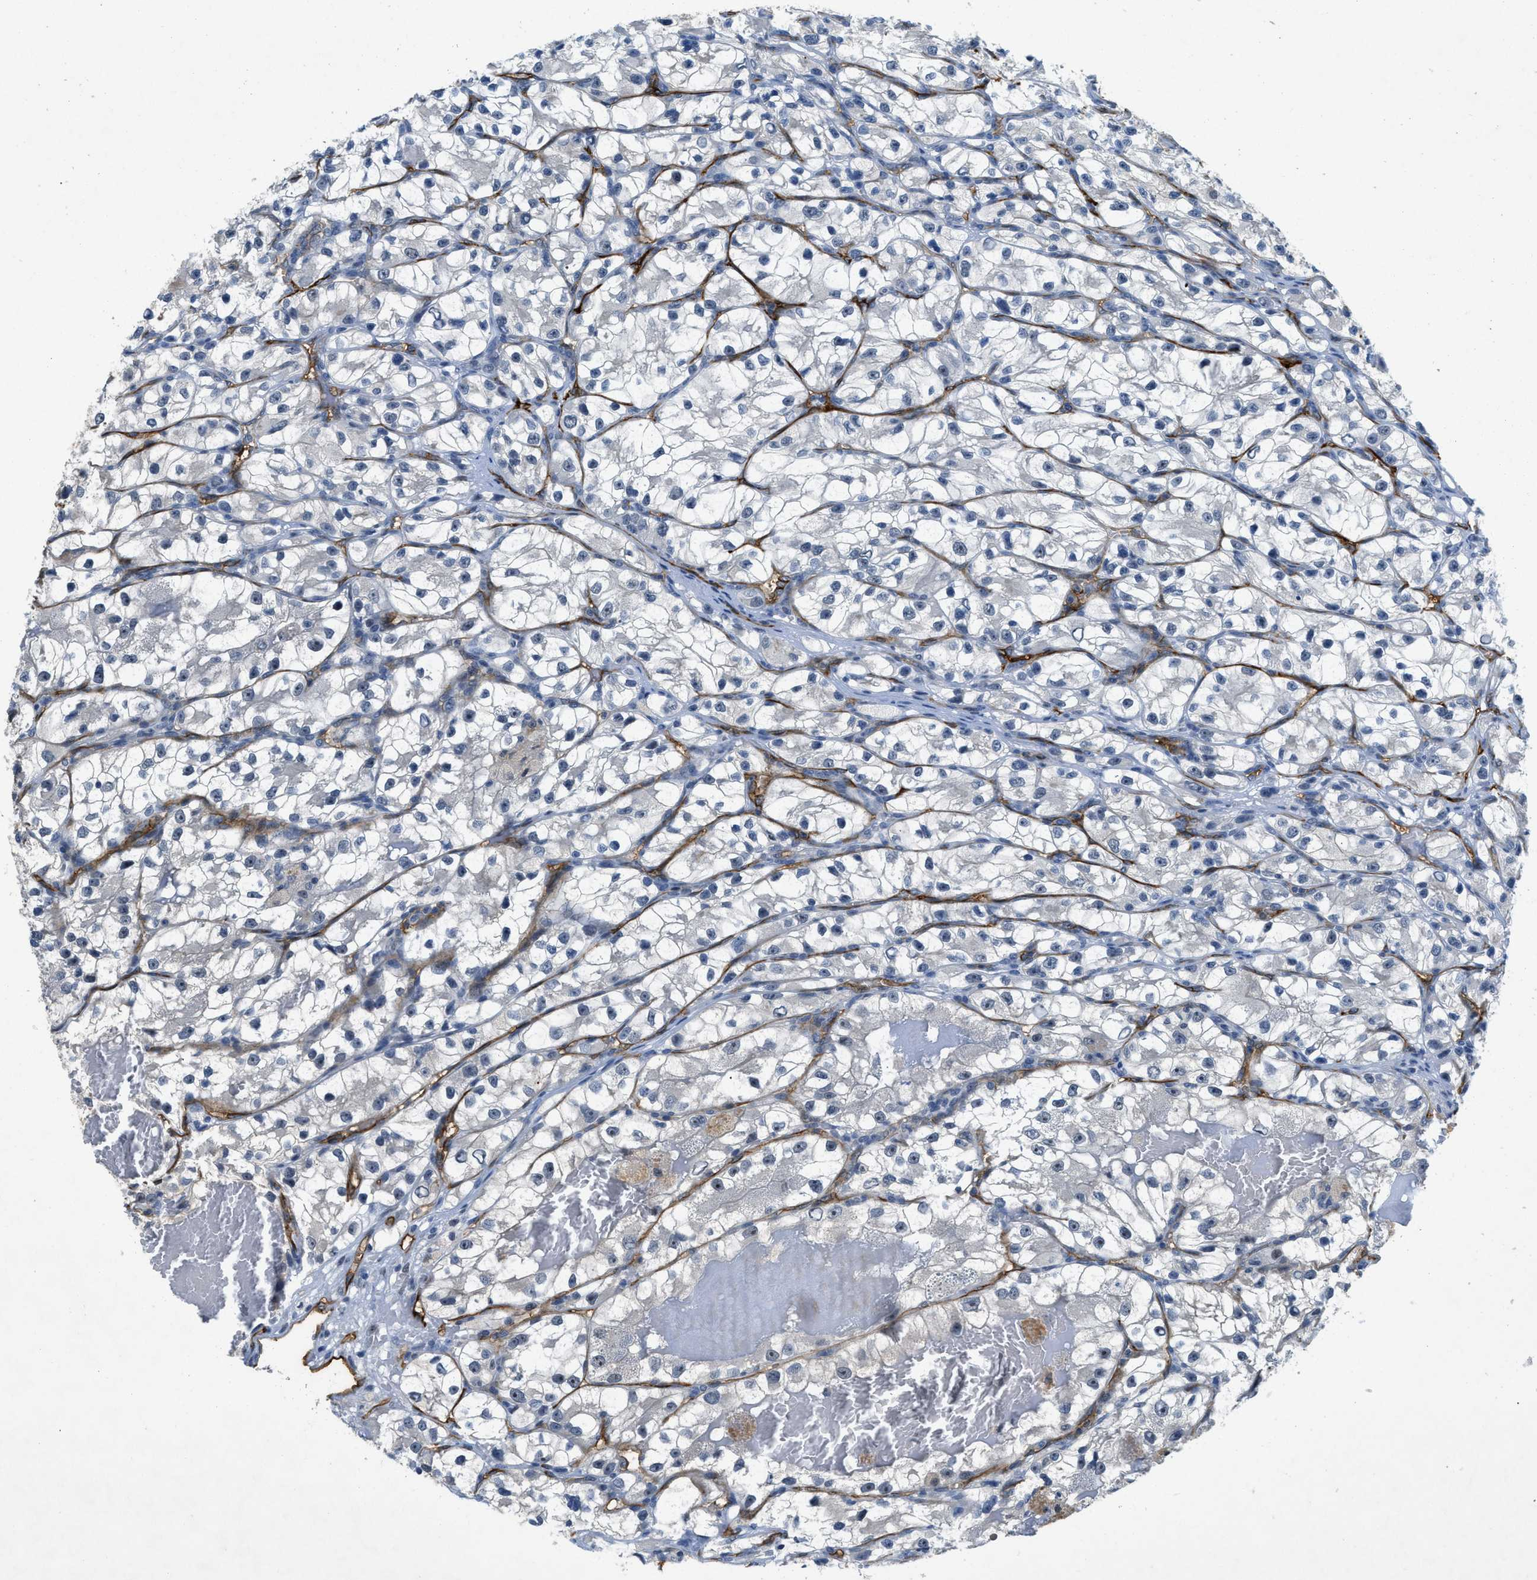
{"staining": {"intensity": "negative", "quantity": "none", "location": "none"}, "tissue": "renal cancer", "cell_type": "Tumor cells", "image_type": "cancer", "snomed": [{"axis": "morphology", "description": "Adenocarcinoma, NOS"}, {"axis": "topography", "description": "Kidney"}], "caption": "IHC of human adenocarcinoma (renal) displays no expression in tumor cells.", "gene": "SLCO2A1", "patient": {"sex": "female", "age": 57}}